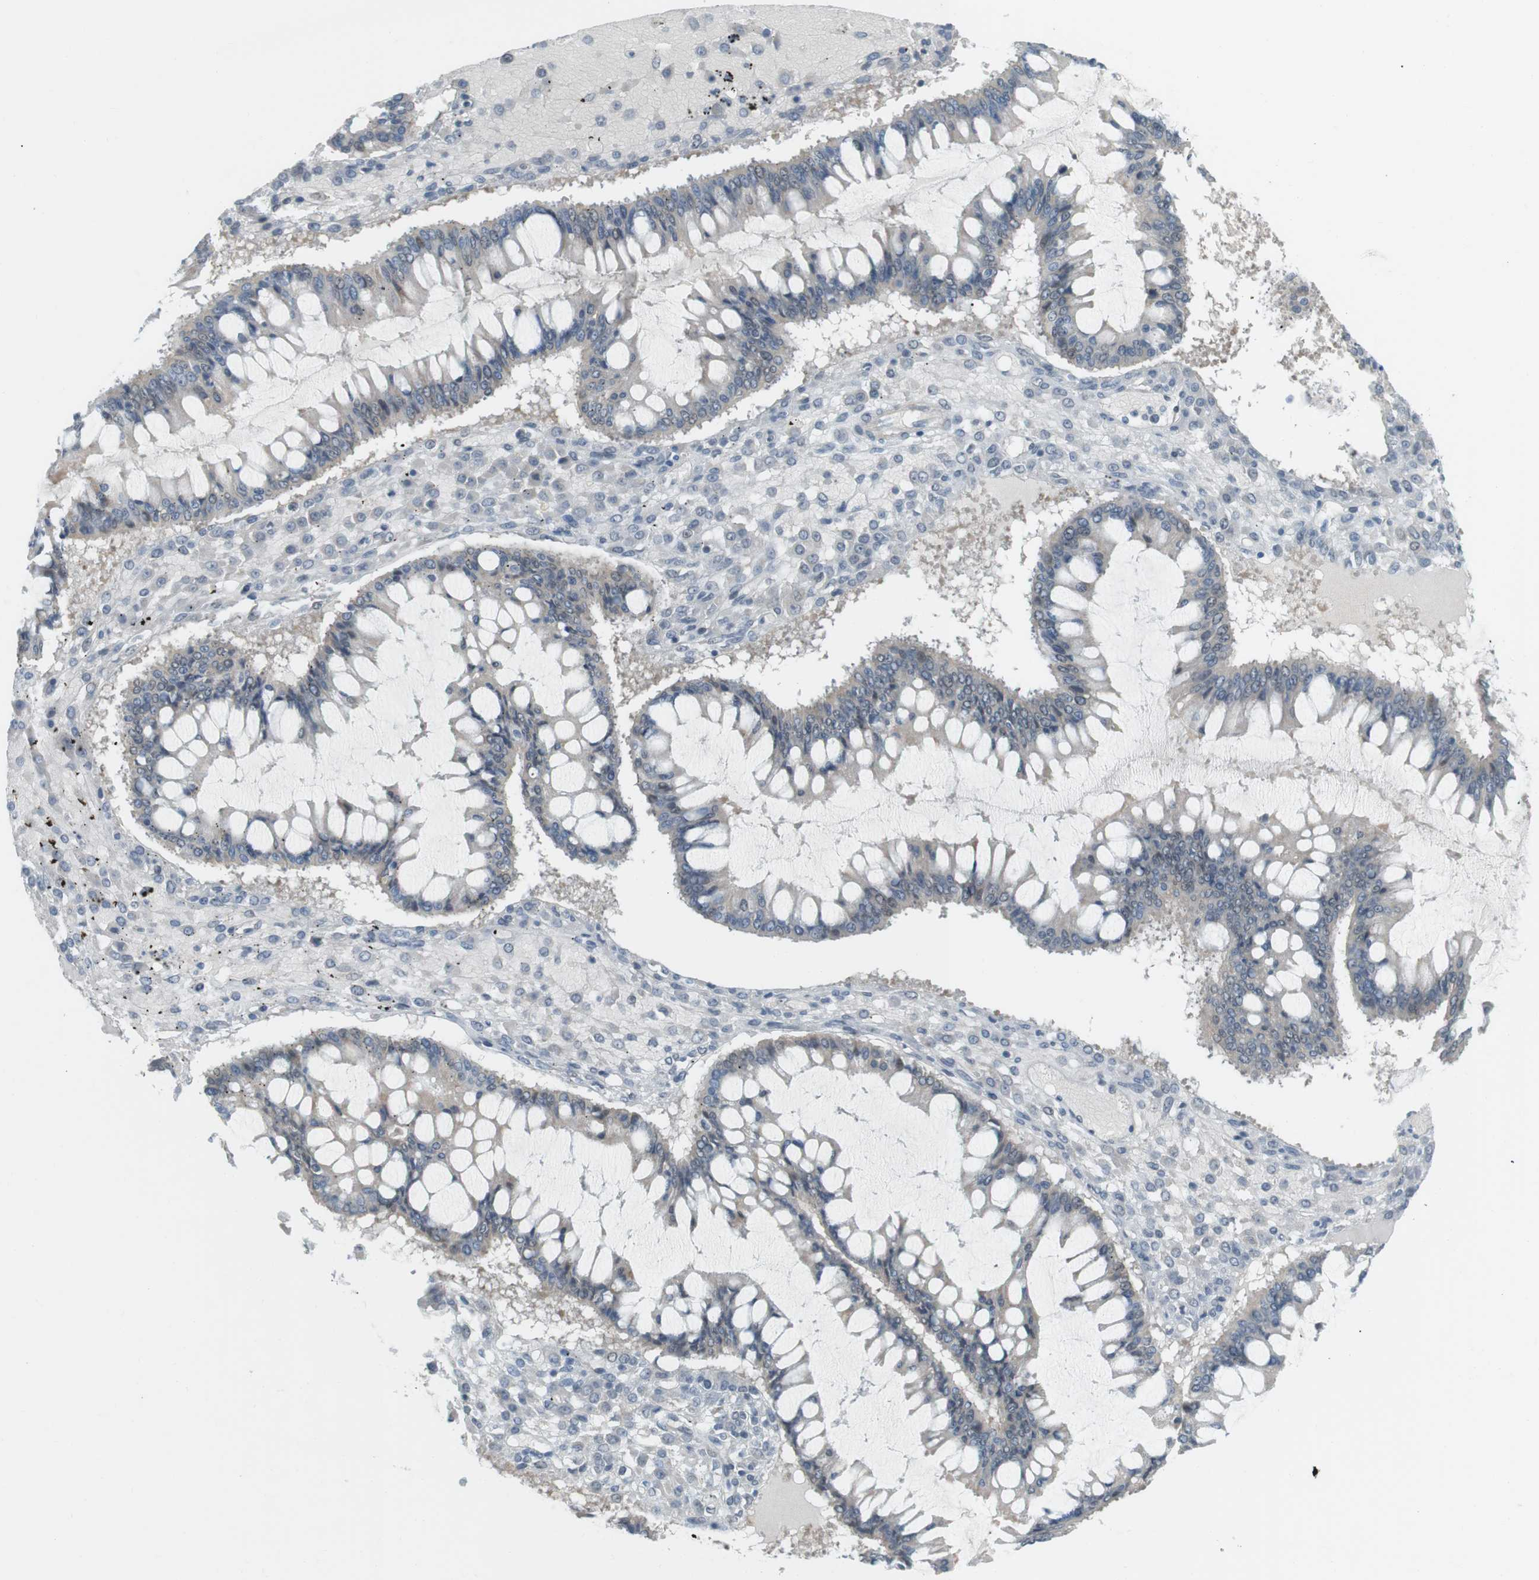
{"staining": {"intensity": "negative", "quantity": "none", "location": "none"}, "tissue": "ovarian cancer", "cell_type": "Tumor cells", "image_type": "cancer", "snomed": [{"axis": "morphology", "description": "Cystadenocarcinoma, mucinous, NOS"}, {"axis": "topography", "description": "Ovary"}], "caption": "Tumor cells are negative for protein expression in human ovarian cancer.", "gene": "RTN3", "patient": {"sex": "female", "age": 73}}